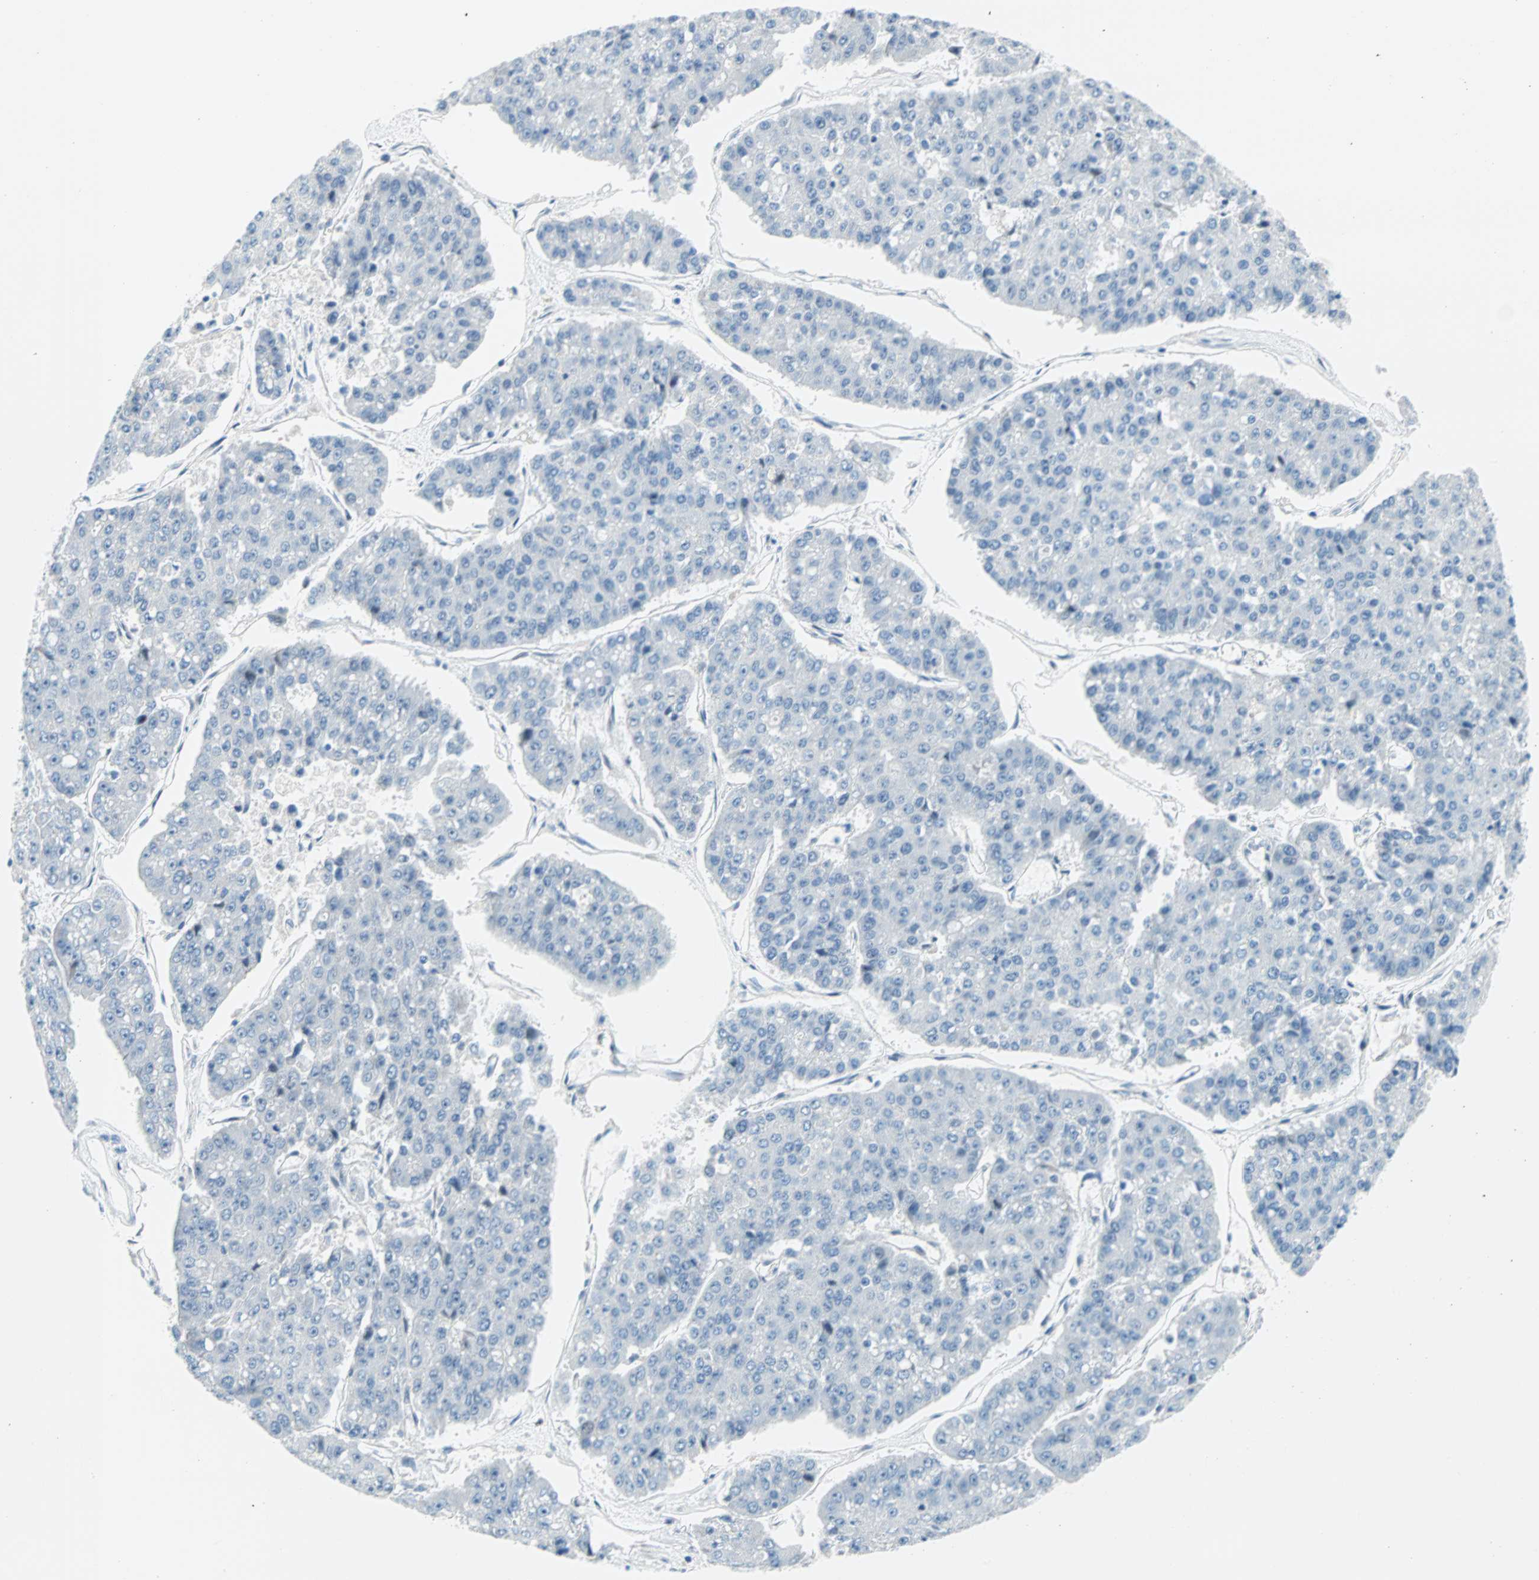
{"staining": {"intensity": "negative", "quantity": "none", "location": "none"}, "tissue": "pancreatic cancer", "cell_type": "Tumor cells", "image_type": "cancer", "snomed": [{"axis": "morphology", "description": "Adenocarcinoma, NOS"}, {"axis": "topography", "description": "Pancreas"}], "caption": "Immunohistochemistry (IHC) photomicrograph of human pancreatic cancer (adenocarcinoma) stained for a protein (brown), which reveals no expression in tumor cells.", "gene": "TMEM163", "patient": {"sex": "male", "age": 50}}